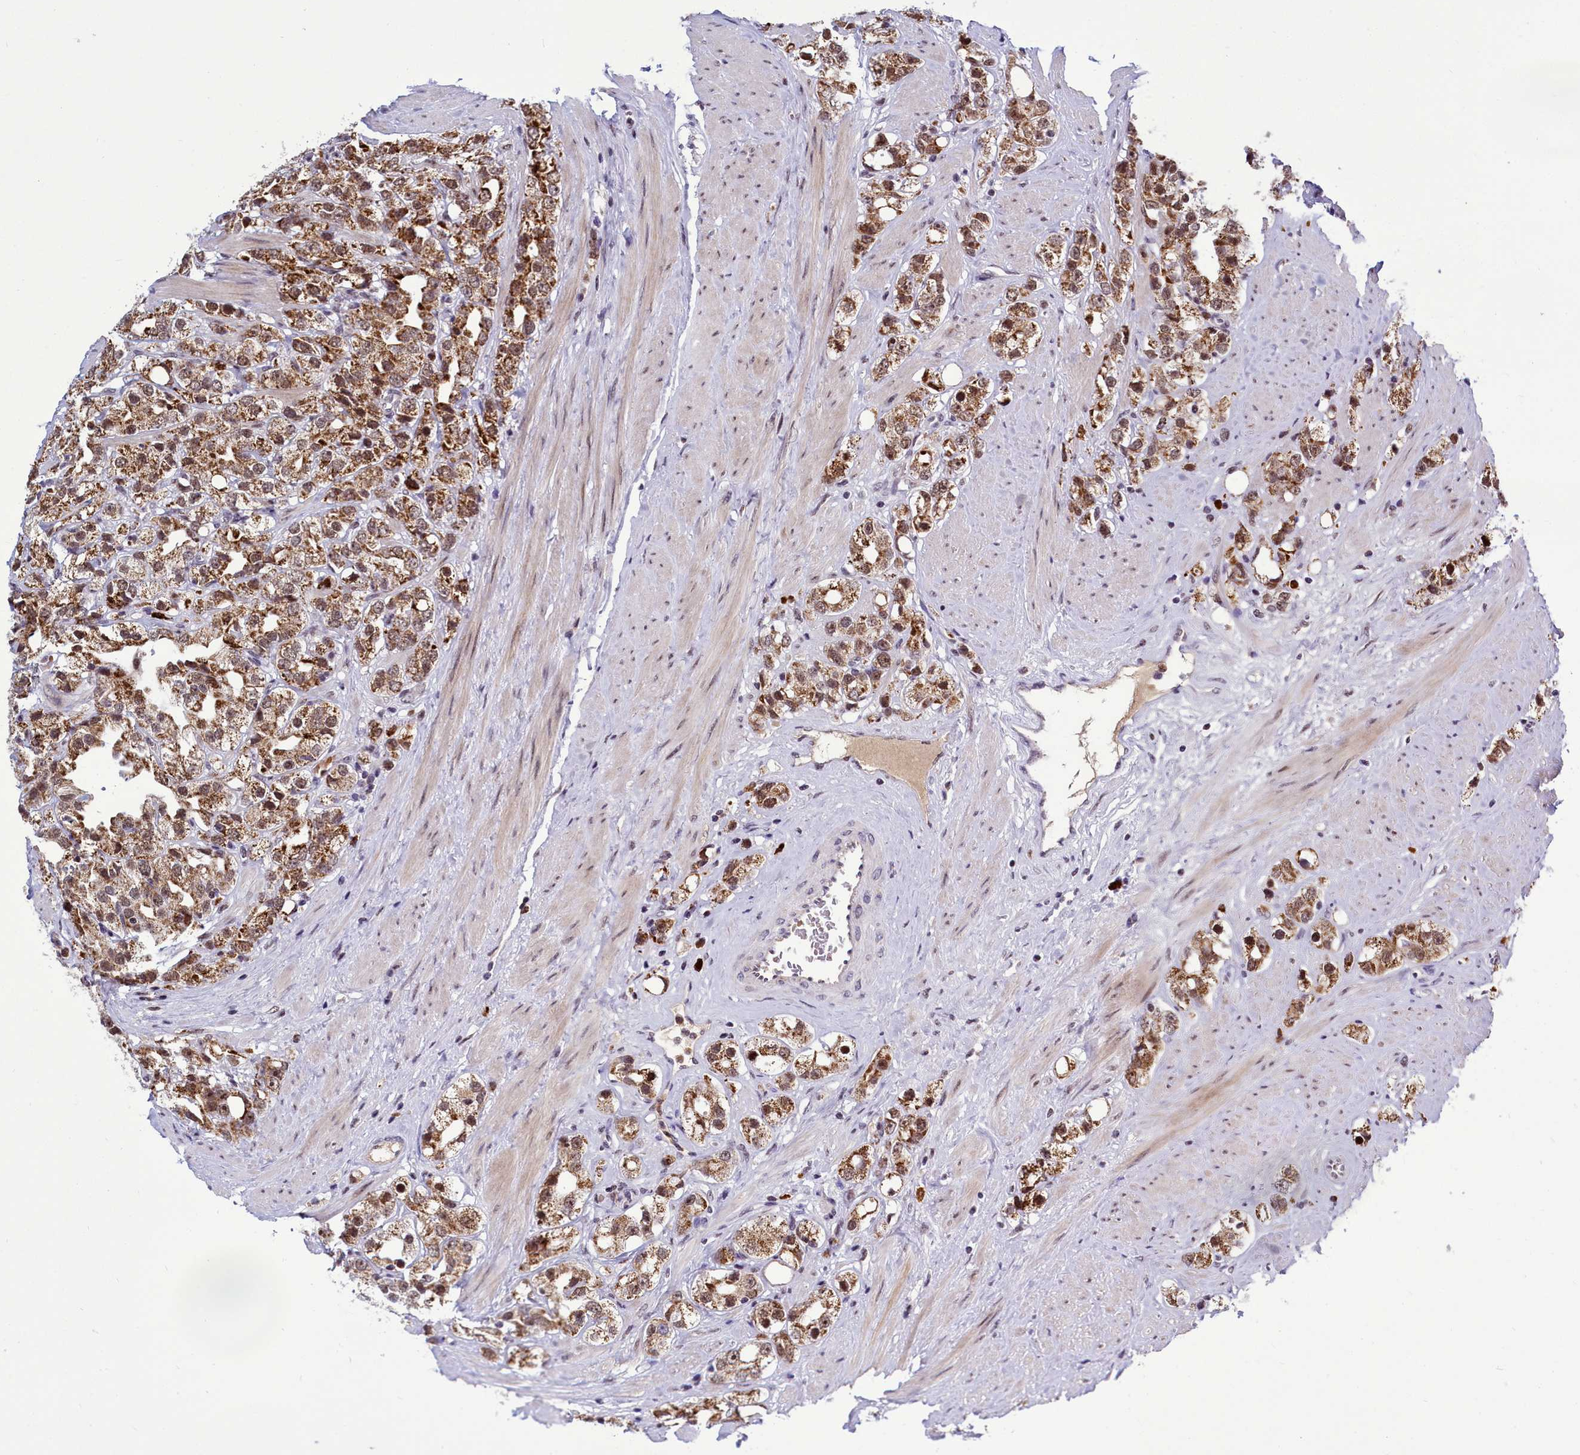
{"staining": {"intensity": "moderate", "quantity": ">75%", "location": "cytoplasmic/membranous,nuclear"}, "tissue": "prostate cancer", "cell_type": "Tumor cells", "image_type": "cancer", "snomed": [{"axis": "morphology", "description": "Adenocarcinoma, NOS"}, {"axis": "topography", "description": "Prostate"}], "caption": "About >75% of tumor cells in prostate cancer (adenocarcinoma) reveal moderate cytoplasmic/membranous and nuclear protein expression as visualized by brown immunohistochemical staining.", "gene": "POM121L2", "patient": {"sex": "male", "age": 79}}